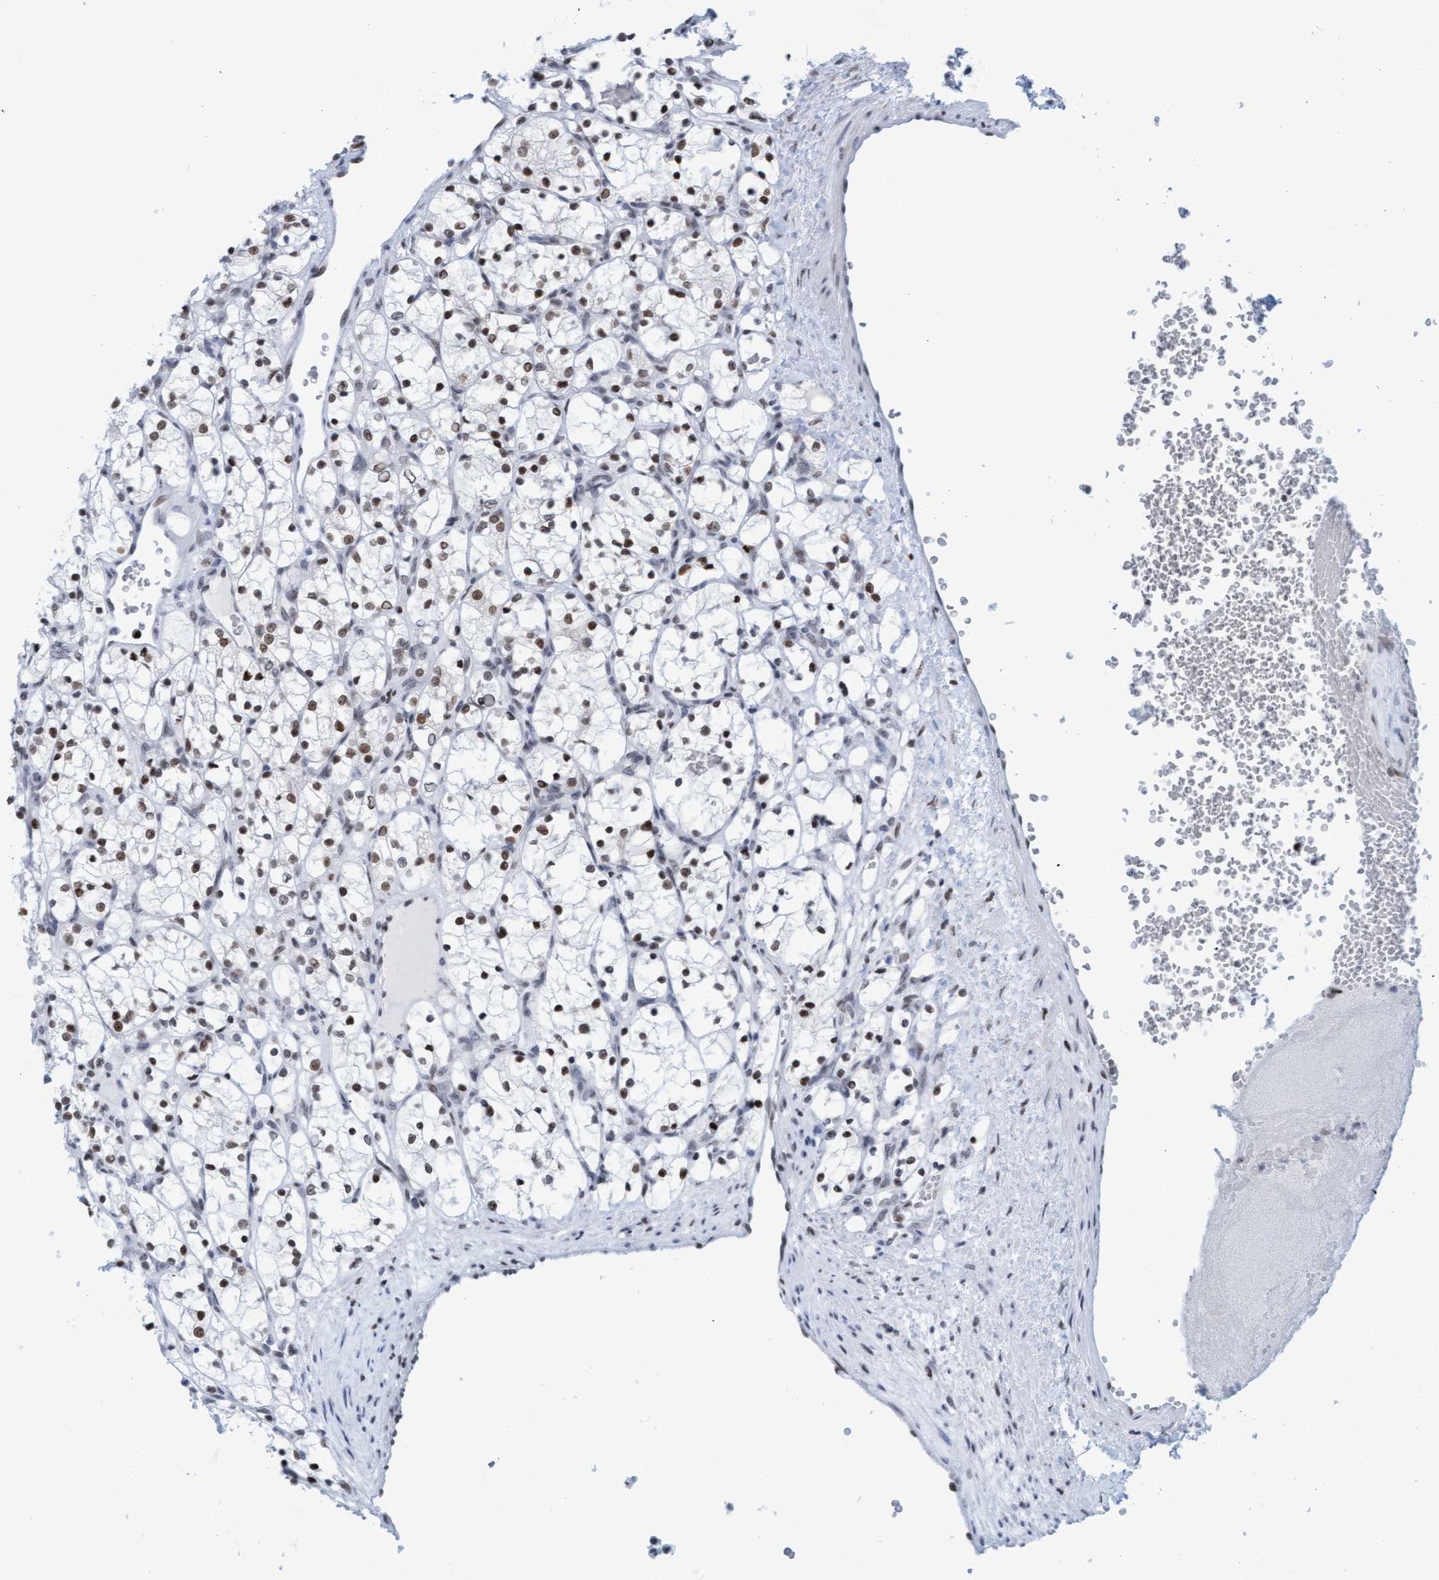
{"staining": {"intensity": "moderate", "quantity": "25%-75%", "location": "nuclear"}, "tissue": "renal cancer", "cell_type": "Tumor cells", "image_type": "cancer", "snomed": [{"axis": "morphology", "description": "Adenocarcinoma, NOS"}, {"axis": "topography", "description": "Kidney"}], "caption": "Adenocarcinoma (renal) was stained to show a protein in brown. There is medium levels of moderate nuclear staining in approximately 25%-75% of tumor cells. (DAB (3,3'-diaminobenzidine) = brown stain, brightfield microscopy at high magnification).", "gene": "GLRX2", "patient": {"sex": "female", "age": 69}}